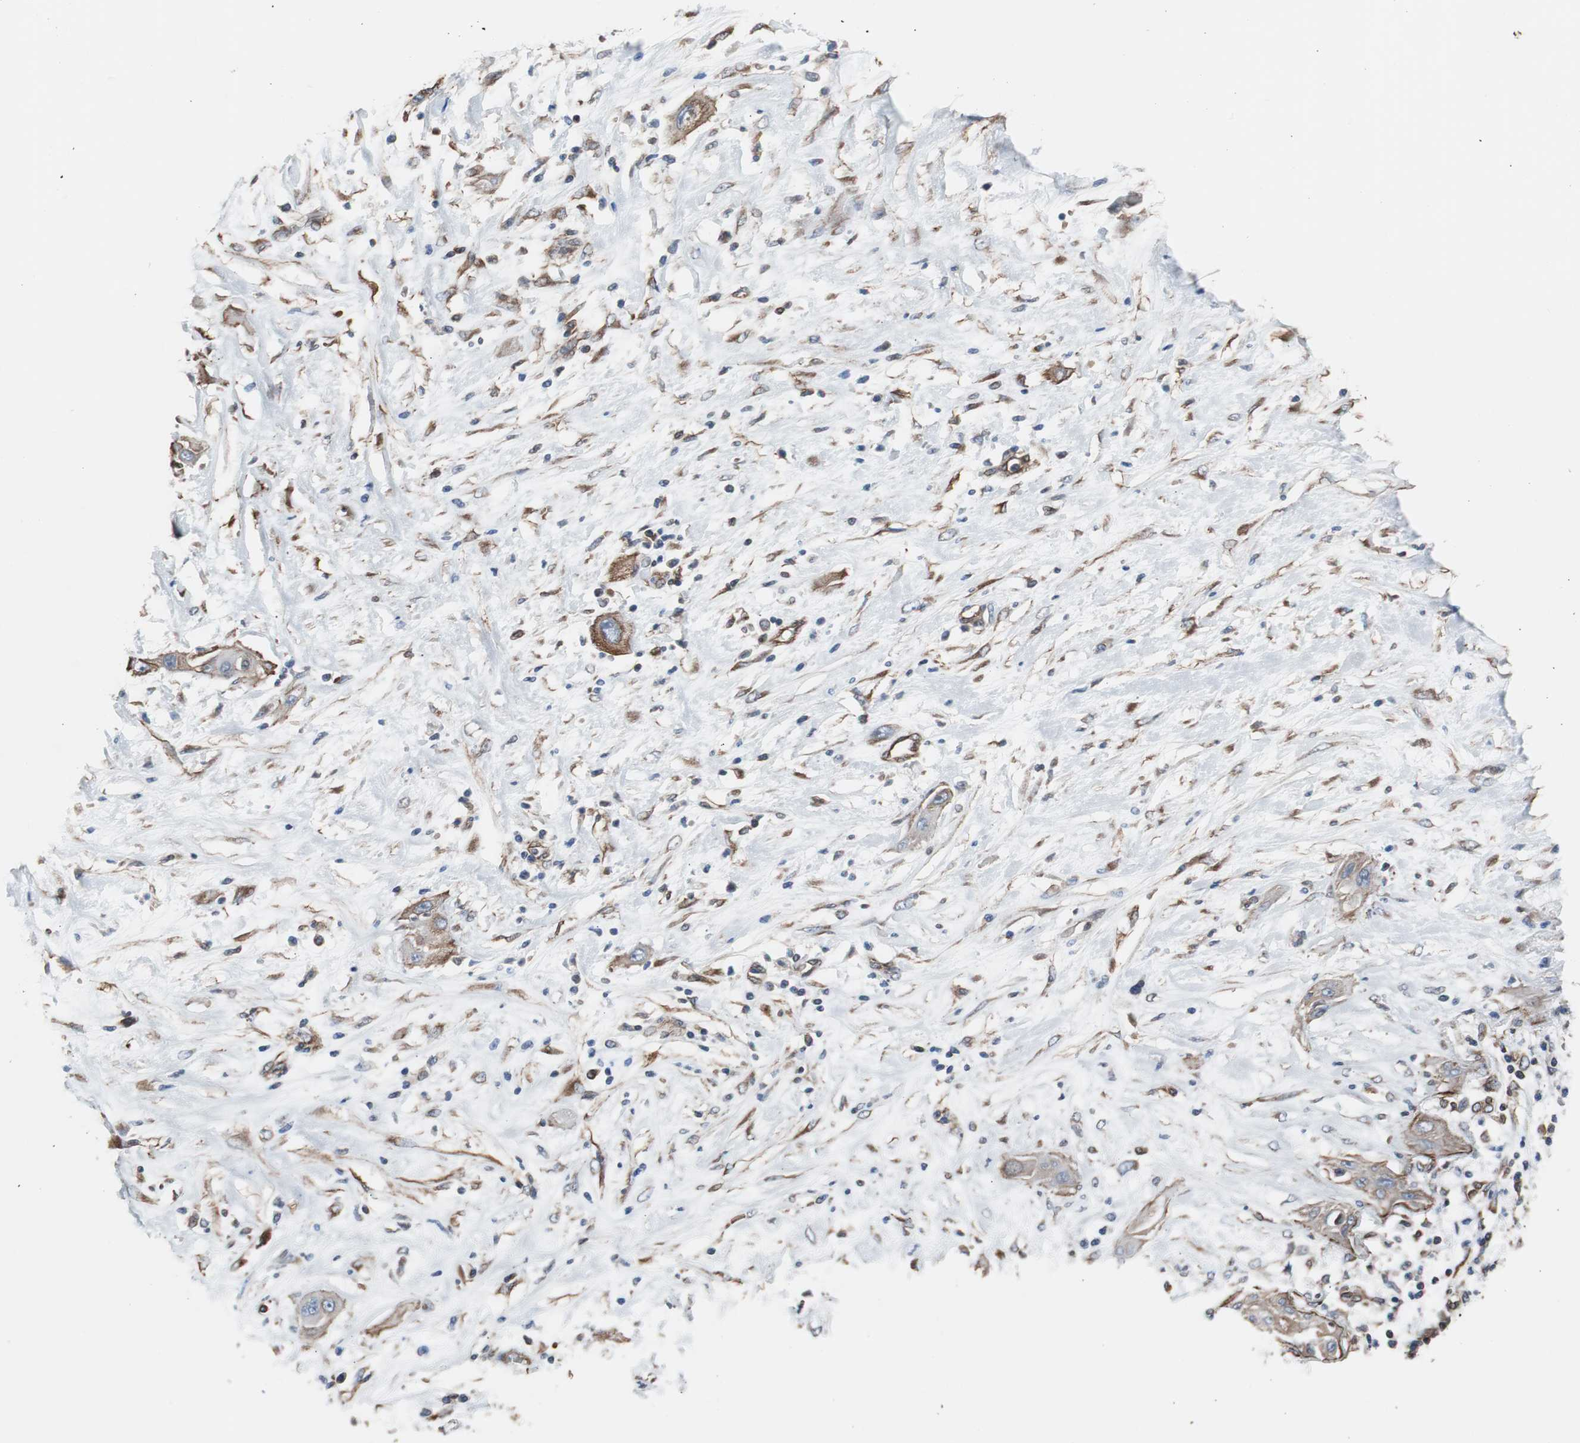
{"staining": {"intensity": "moderate", "quantity": "25%-75%", "location": "cytoplasmic/membranous"}, "tissue": "lung cancer", "cell_type": "Tumor cells", "image_type": "cancer", "snomed": [{"axis": "morphology", "description": "Squamous cell carcinoma, NOS"}, {"axis": "topography", "description": "Lung"}], "caption": "IHC (DAB (3,3'-diaminobenzidine)) staining of human lung squamous cell carcinoma exhibits moderate cytoplasmic/membranous protein positivity in approximately 25%-75% of tumor cells. (DAB IHC, brown staining for protein, blue staining for nuclei).", "gene": "KIF3B", "patient": {"sex": "female", "age": 47}}